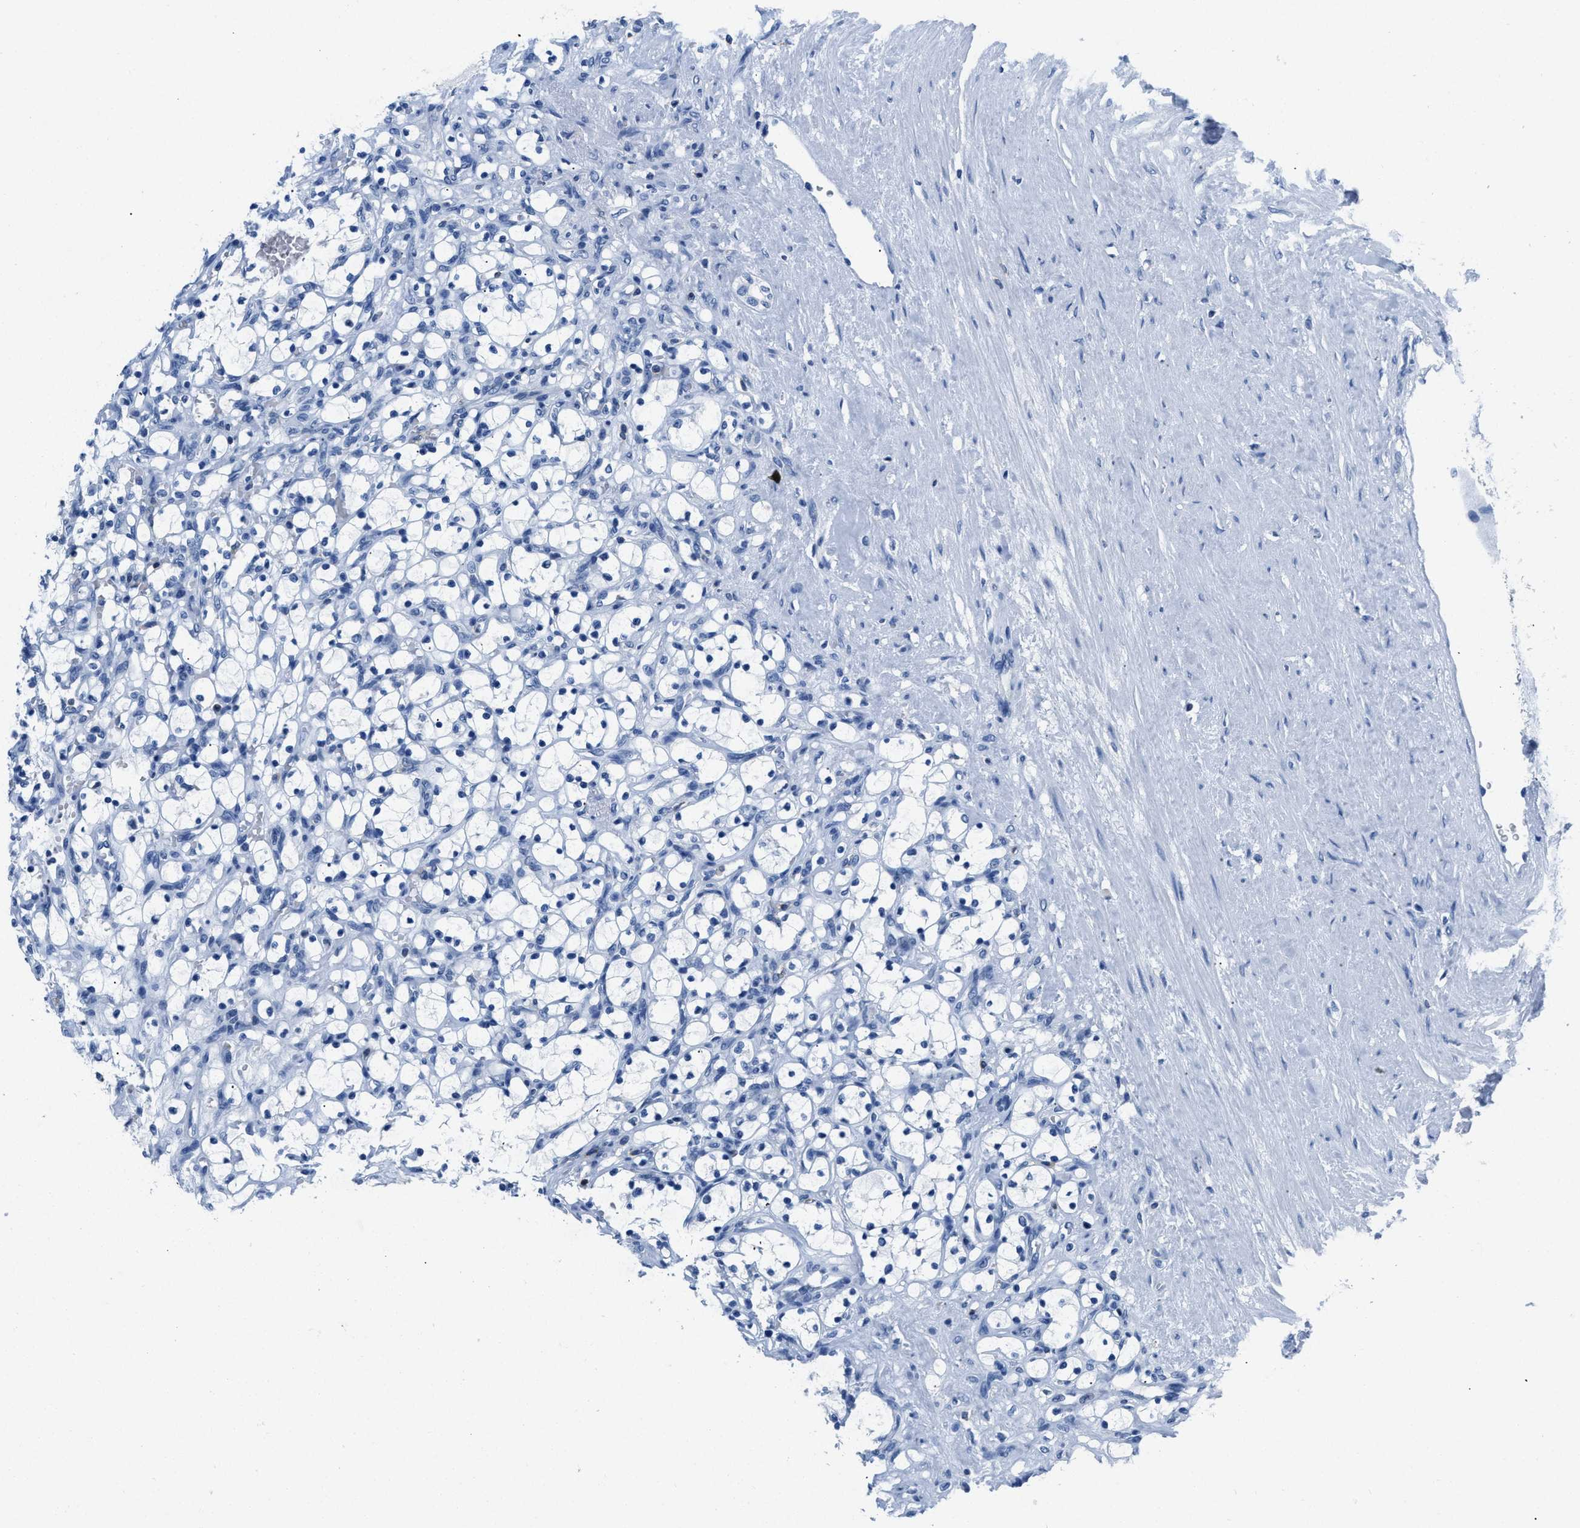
{"staining": {"intensity": "negative", "quantity": "none", "location": "none"}, "tissue": "renal cancer", "cell_type": "Tumor cells", "image_type": "cancer", "snomed": [{"axis": "morphology", "description": "Adenocarcinoma, NOS"}, {"axis": "topography", "description": "Kidney"}], "caption": "IHC of renal cancer reveals no staining in tumor cells.", "gene": "NFATC2", "patient": {"sex": "female", "age": 69}}